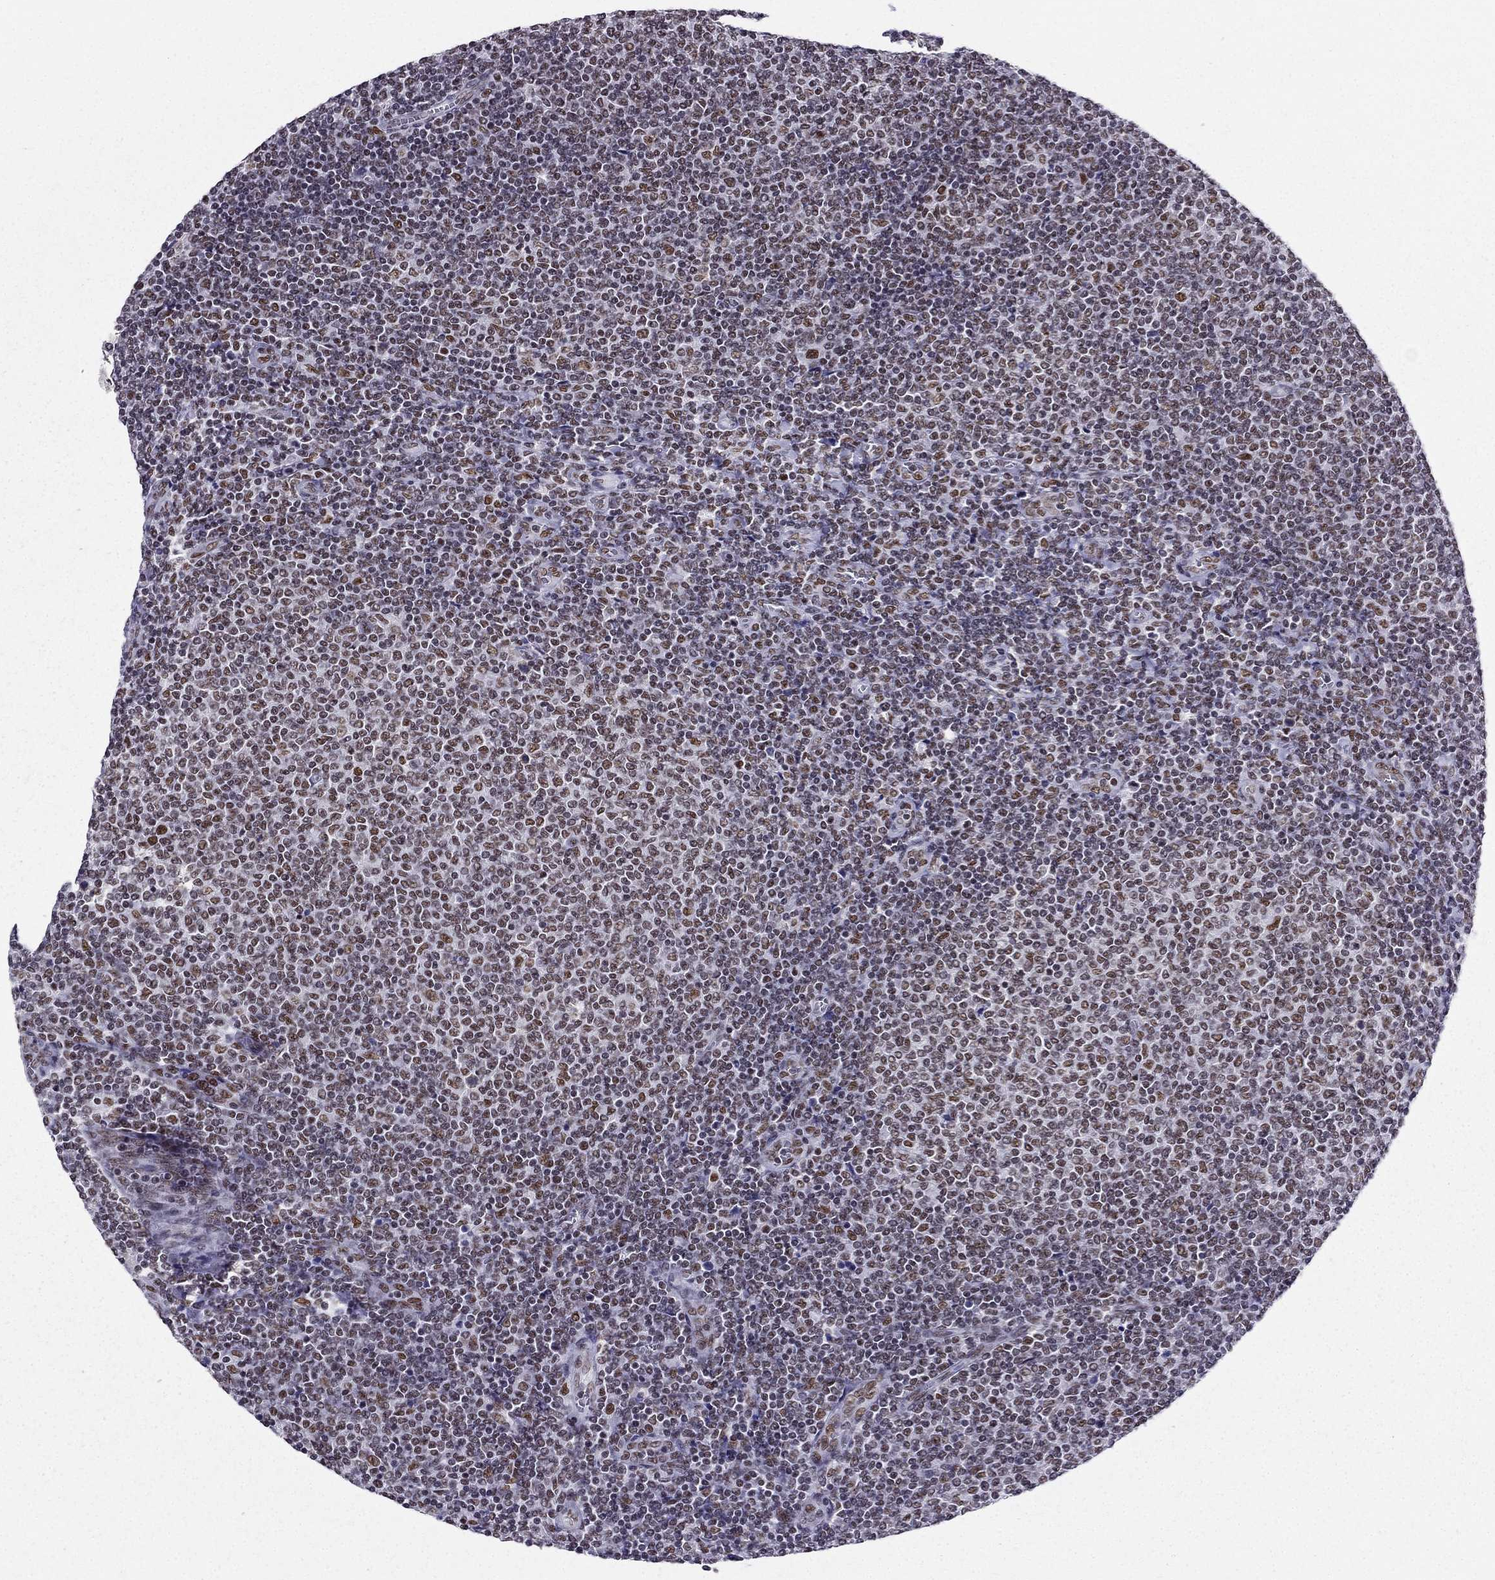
{"staining": {"intensity": "weak", "quantity": ">75%", "location": "nuclear"}, "tissue": "lymphoma", "cell_type": "Tumor cells", "image_type": "cancer", "snomed": [{"axis": "morphology", "description": "Malignant lymphoma, non-Hodgkin's type, Low grade"}, {"axis": "topography", "description": "Lymph node"}], "caption": "This image shows malignant lymphoma, non-Hodgkin's type (low-grade) stained with immunohistochemistry (IHC) to label a protein in brown. The nuclear of tumor cells show weak positivity for the protein. Nuclei are counter-stained blue.", "gene": "ZNF420", "patient": {"sex": "male", "age": 52}}